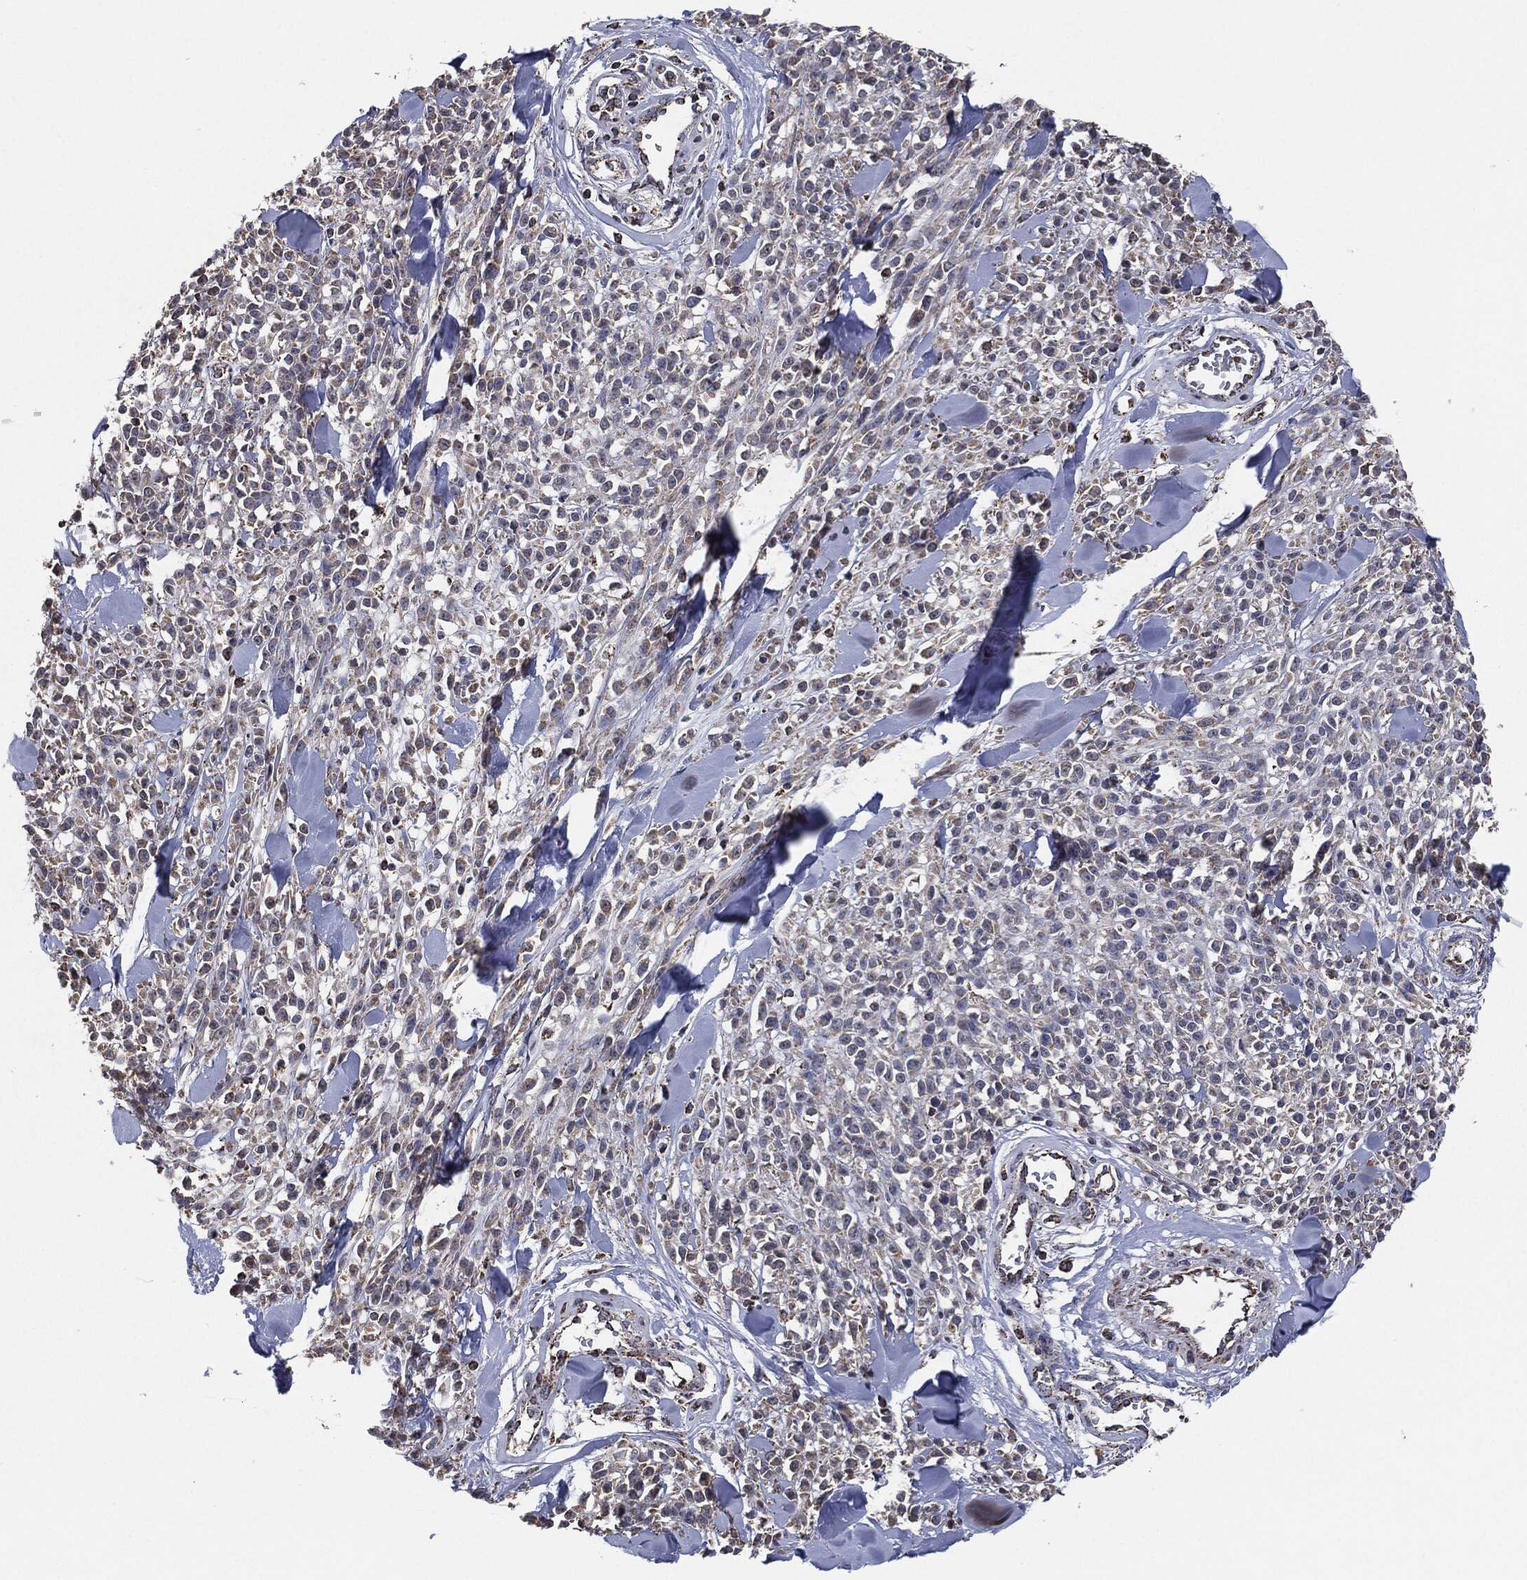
{"staining": {"intensity": "negative", "quantity": "none", "location": "none"}, "tissue": "melanoma", "cell_type": "Tumor cells", "image_type": "cancer", "snomed": [{"axis": "morphology", "description": "Malignant melanoma, NOS"}, {"axis": "topography", "description": "Skin"}, {"axis": "topography", "description": "Skin of trunk"}], "caption": "A histopathology image of human melanoma is negative for staining in tumor cells.", "gene": "NDUFV2", "patient": {"sex": "male", "age": 74}}